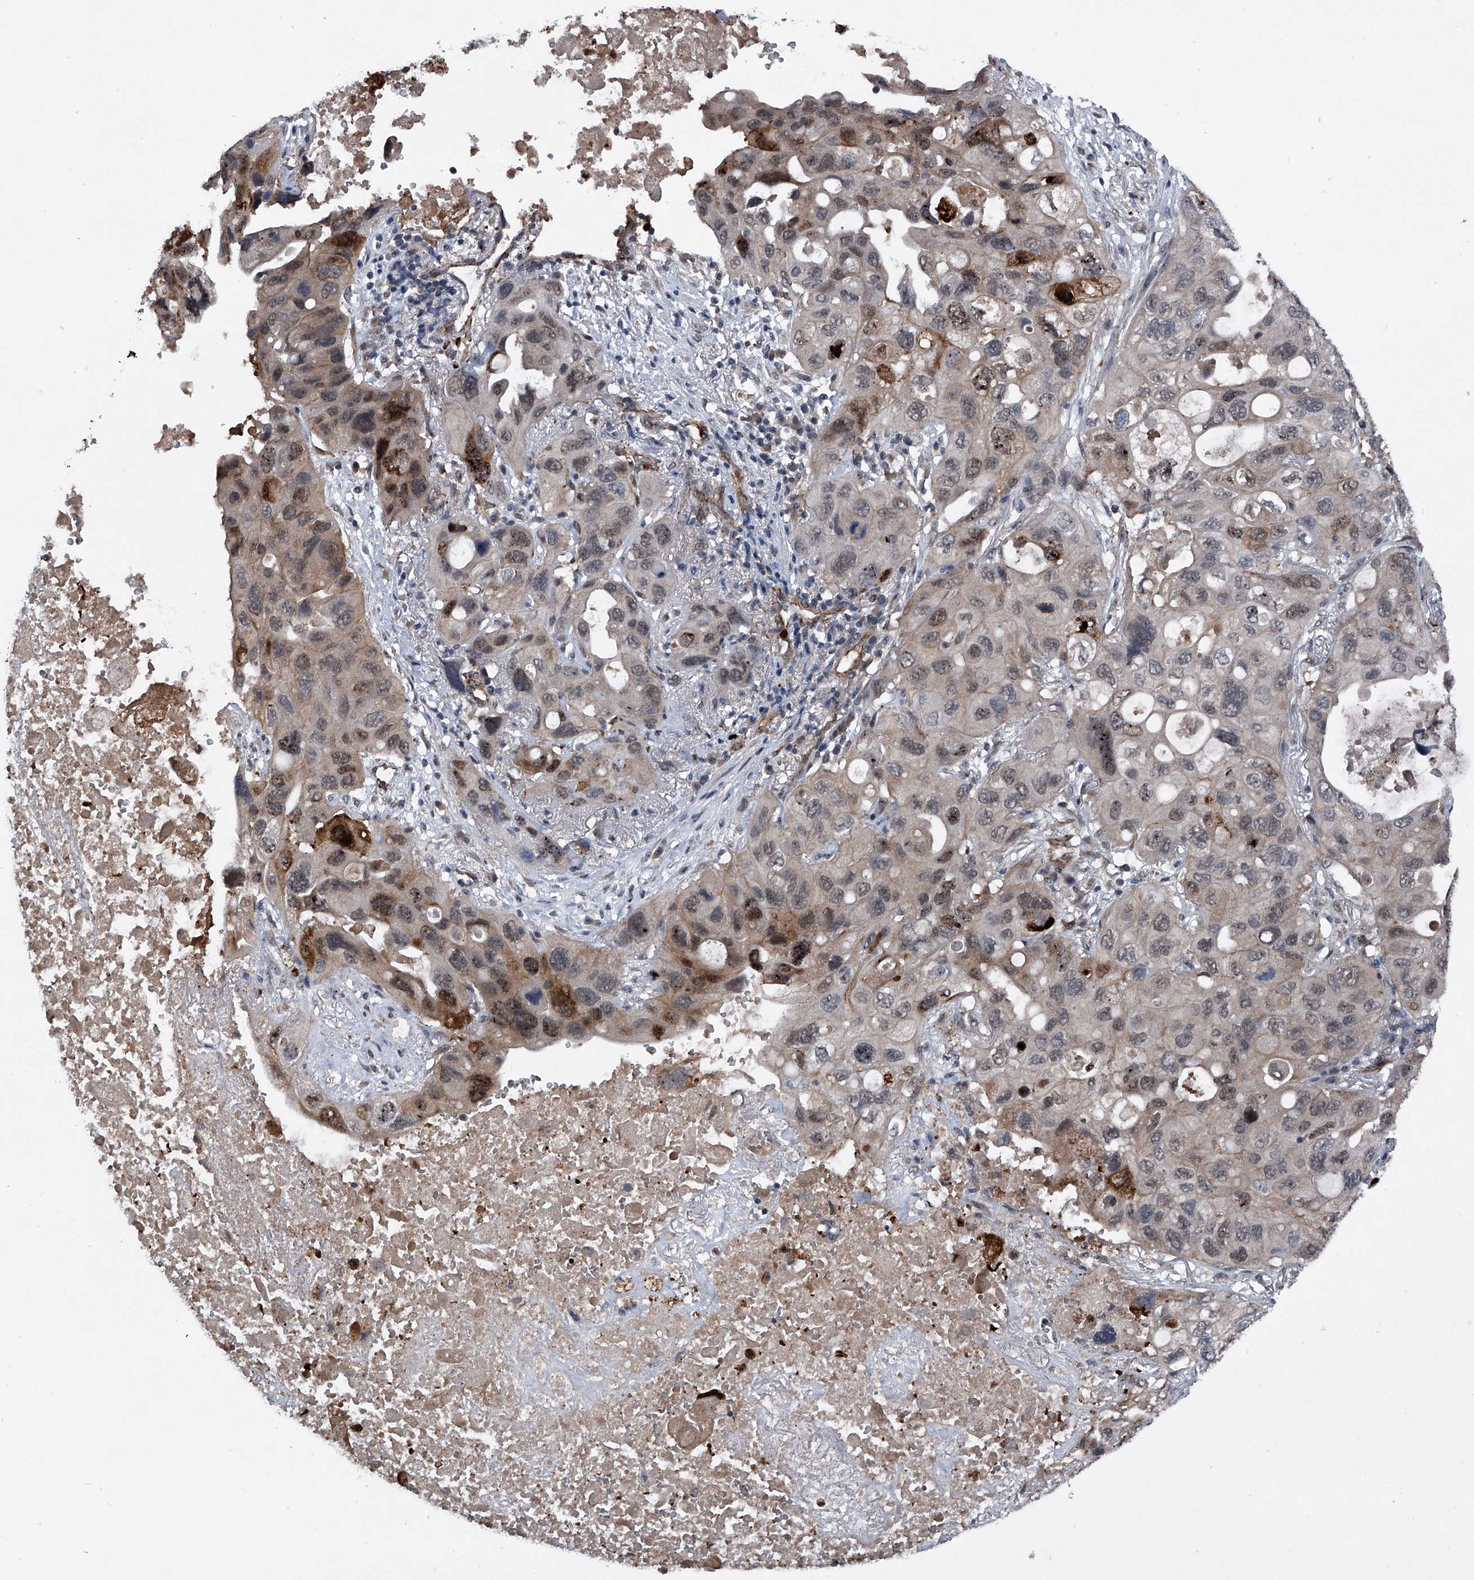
{"staining": {"intensity": "moderate", "quantity": ">75%", "location": "cytoplasmic/membranous,nuclear"}, "tissue": "lung cancer", "cell_type": "Tumor cells", "image_type": "cancer", "snomed": [{"axis": "morphology", "description": "Squamous cell carcinoma, NOS"}, {"axis": "topography", "description": "Lung"}], "caption": "Protein staining of lung squamous cell carcinoma tissue exhibits moderate cytoplasmic/membranous and nuclear staining in about >75% of tumor cells. (DAB (3,3'-diaminobenzidine) IHC, brown staining for protein, blue staining for nuclei).", "gene": "MAPKAP1", "patient": {"sex": "female", "age": 73}}